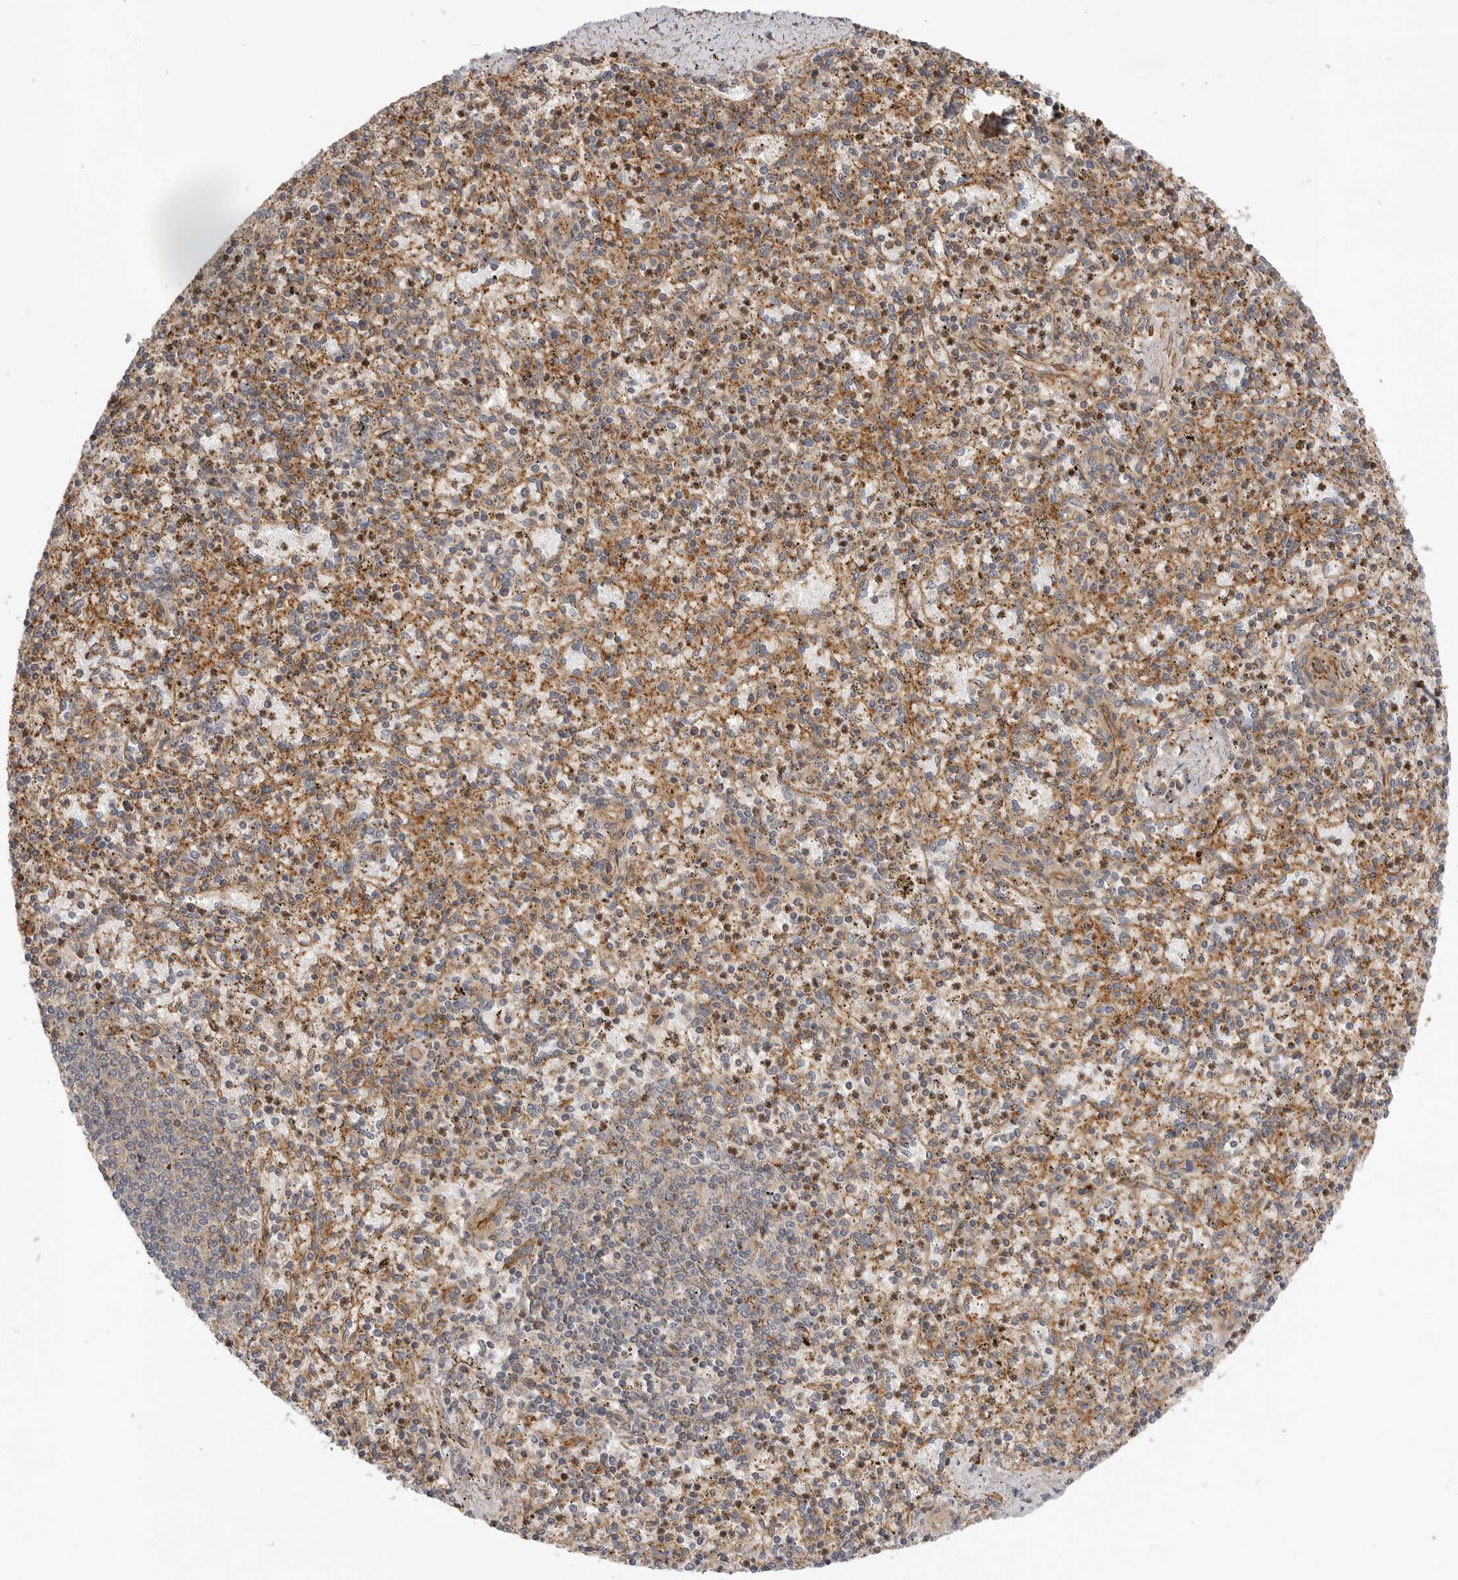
{"staining": {"intensity": "moderate", "quantity": "<25%", "location": "cytoplasmic/membranous"}, "tissue": "spleen", "cell_type": "Cells in red pulp", "image_type": "normal", "snomed": [{"axis": "morphology", "description": "Normal tissue, NOS"}, {"axis": "topography", "description": "Spleen"}], "caption": "Immunohistochemistry staining of benign spleen, which reveals low levels of moderate cytoplasmic/membranous staining in approximately <25% of cells in red pulp indicating moderate cytoplasmic/membranous protein staining. The staining was performed using DAB (brown) for protein detection and nuclei were counterstained in hematoxylin (blue).", "gene": "GPATCH2", "patient": {"sex": "male", "age": 72}}